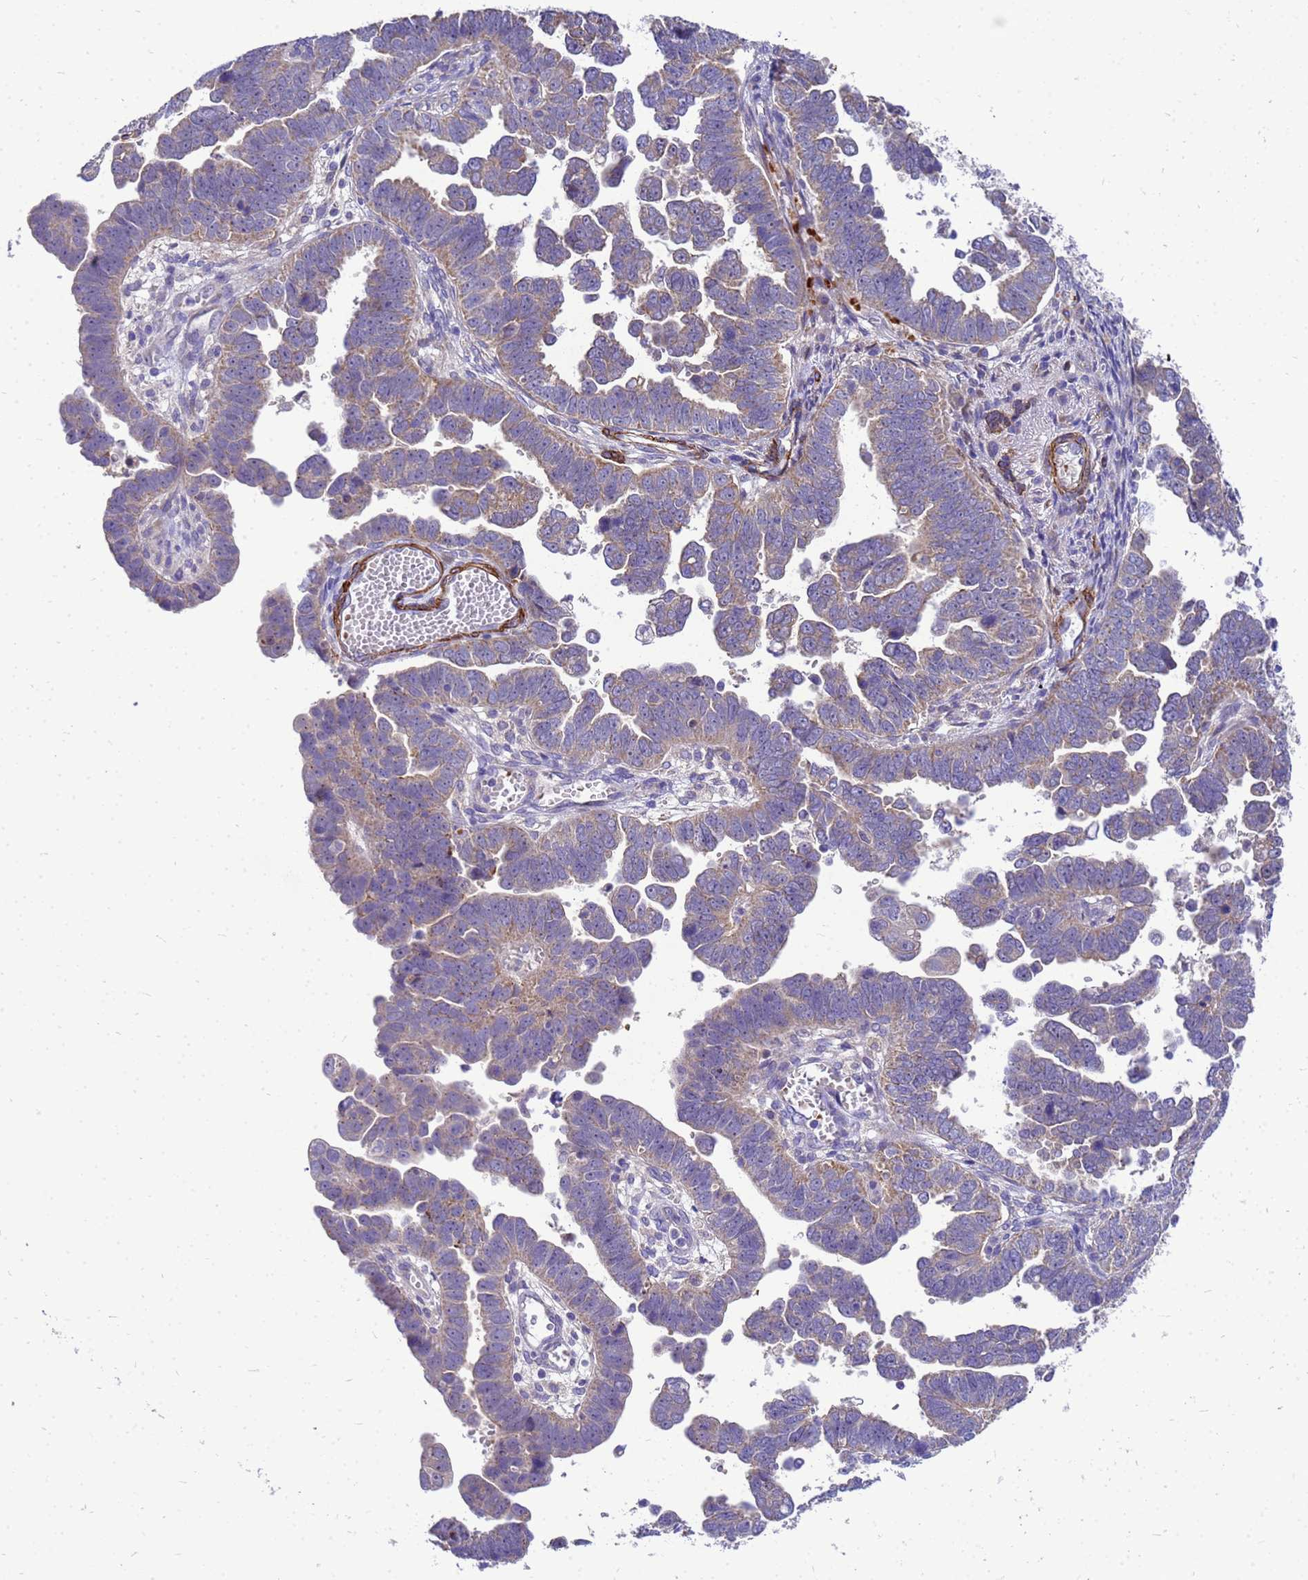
{"staining": {"intensity": "weak", "quantity": "25%-75%", "location": "cytoplasmic/membranous"}, "tissue": "endometrial cancer", "cell_type": "Tumor cells", "image_type": "cancer", "snomed": [{"axis": "morphology", "description": "Adenocarcinoma, NOS"}, {"axis": "topography", "description": "Endometrium"}], "caption": "Protein staining demonstrates weak cytoplasmic/membranous staining in approximately 25%-75% of tumor cells in endometrial adenocarcinoma.", "gene": "POP7", "patient": {"sex": "female", "age": 75}}